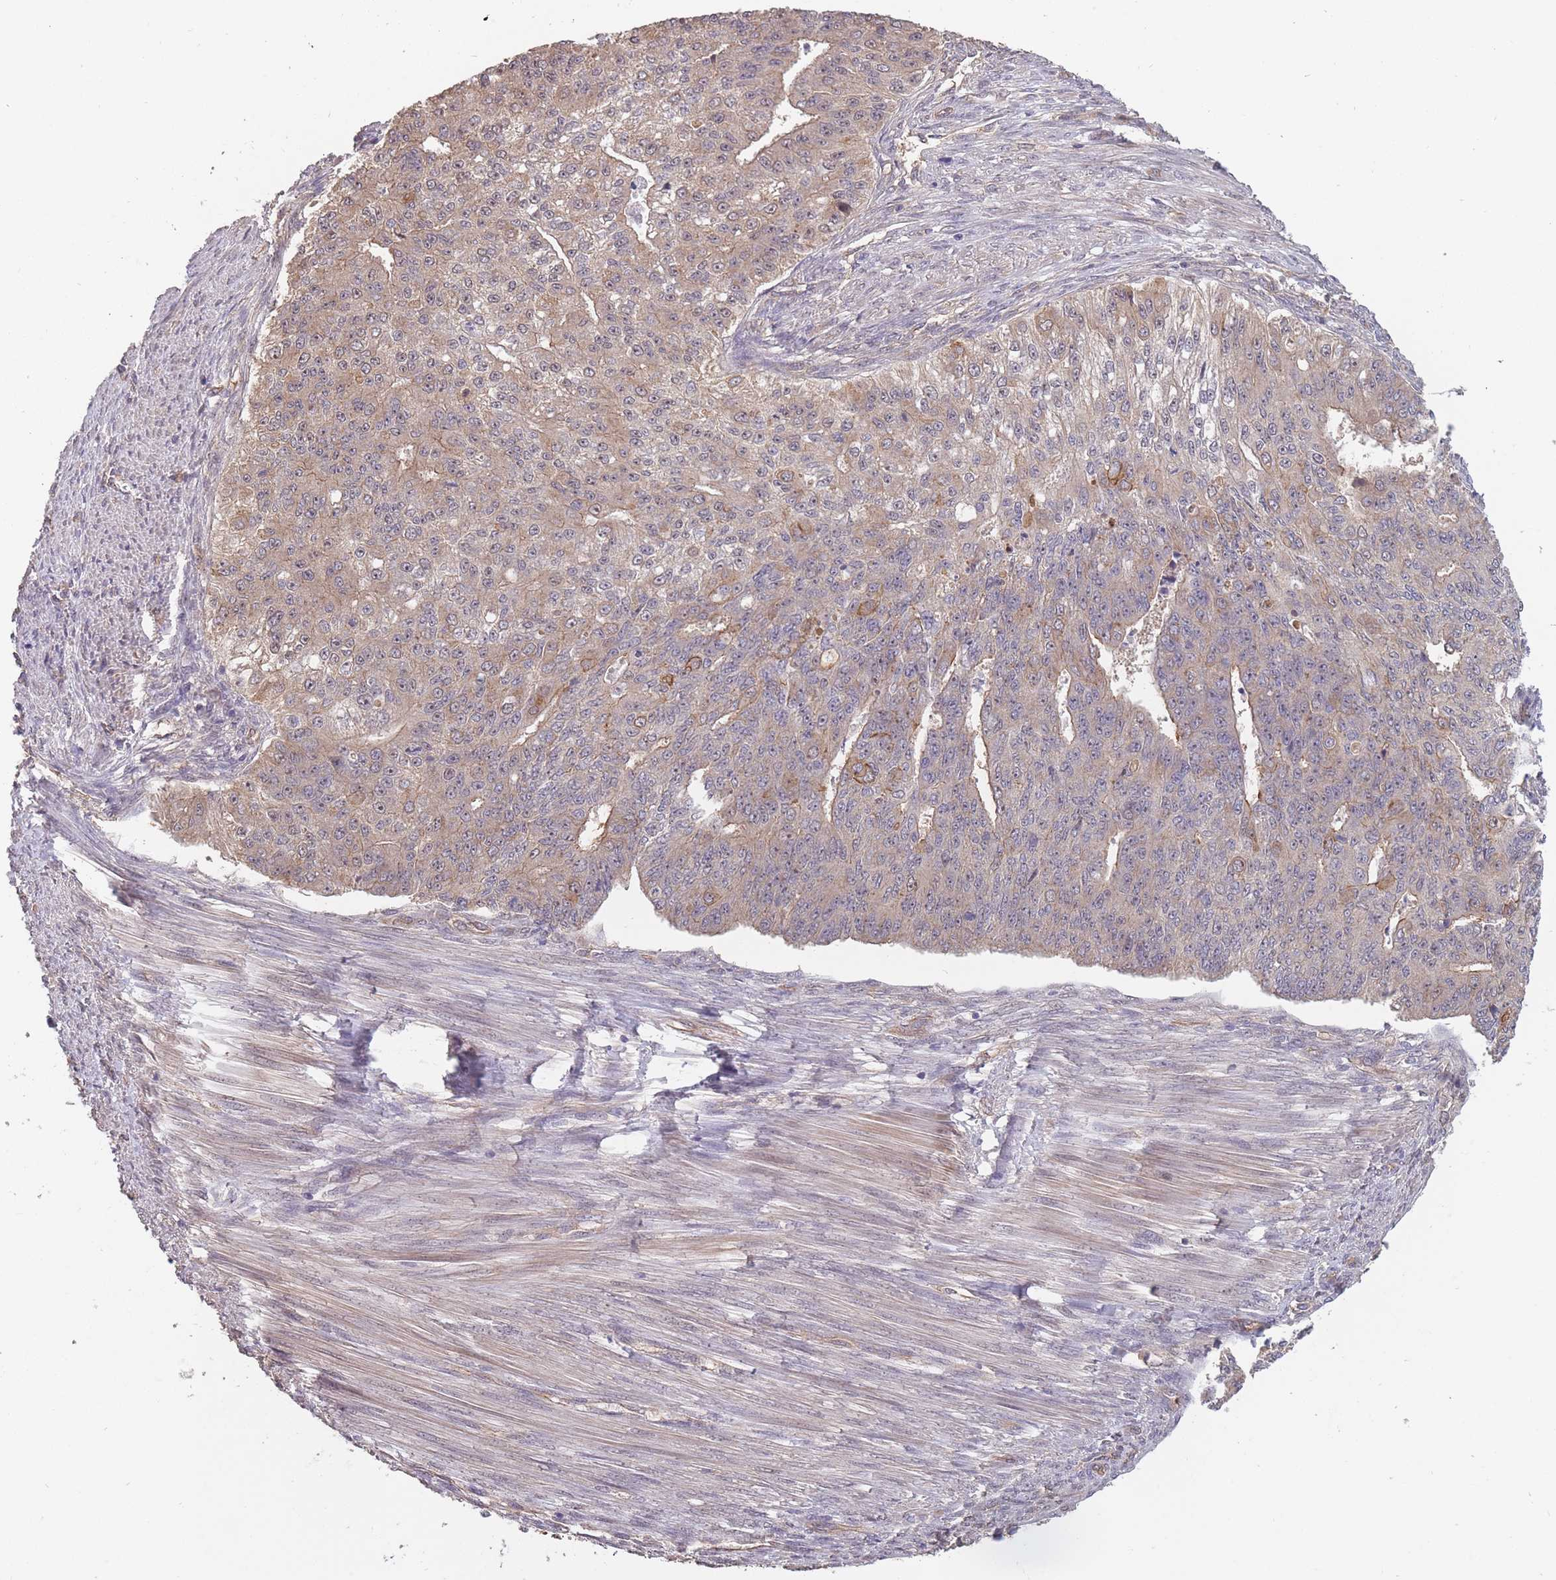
{"staining": {"intensity": "weak", "quantity": "25%-75%", "location": "cytoplasmic/membranous"}, "tissue": "endometrial cancer", "cell_type": "Tumor cells", "image_type": "cancer", "snomed": [{"axis": "morphology", "description": "Adenocarcinoma, NOS"}, {"axis": "topography", "description": "Endometrium"}], "caption": "Endometrial adenocarcinoma stained for a protein (brown) shows weak cytoplasmic/membranous positive positivity in about 25%-75% of tumor cells.", "gene": "KIAA1755", "patient": {"sex": "female", "age": 32}}